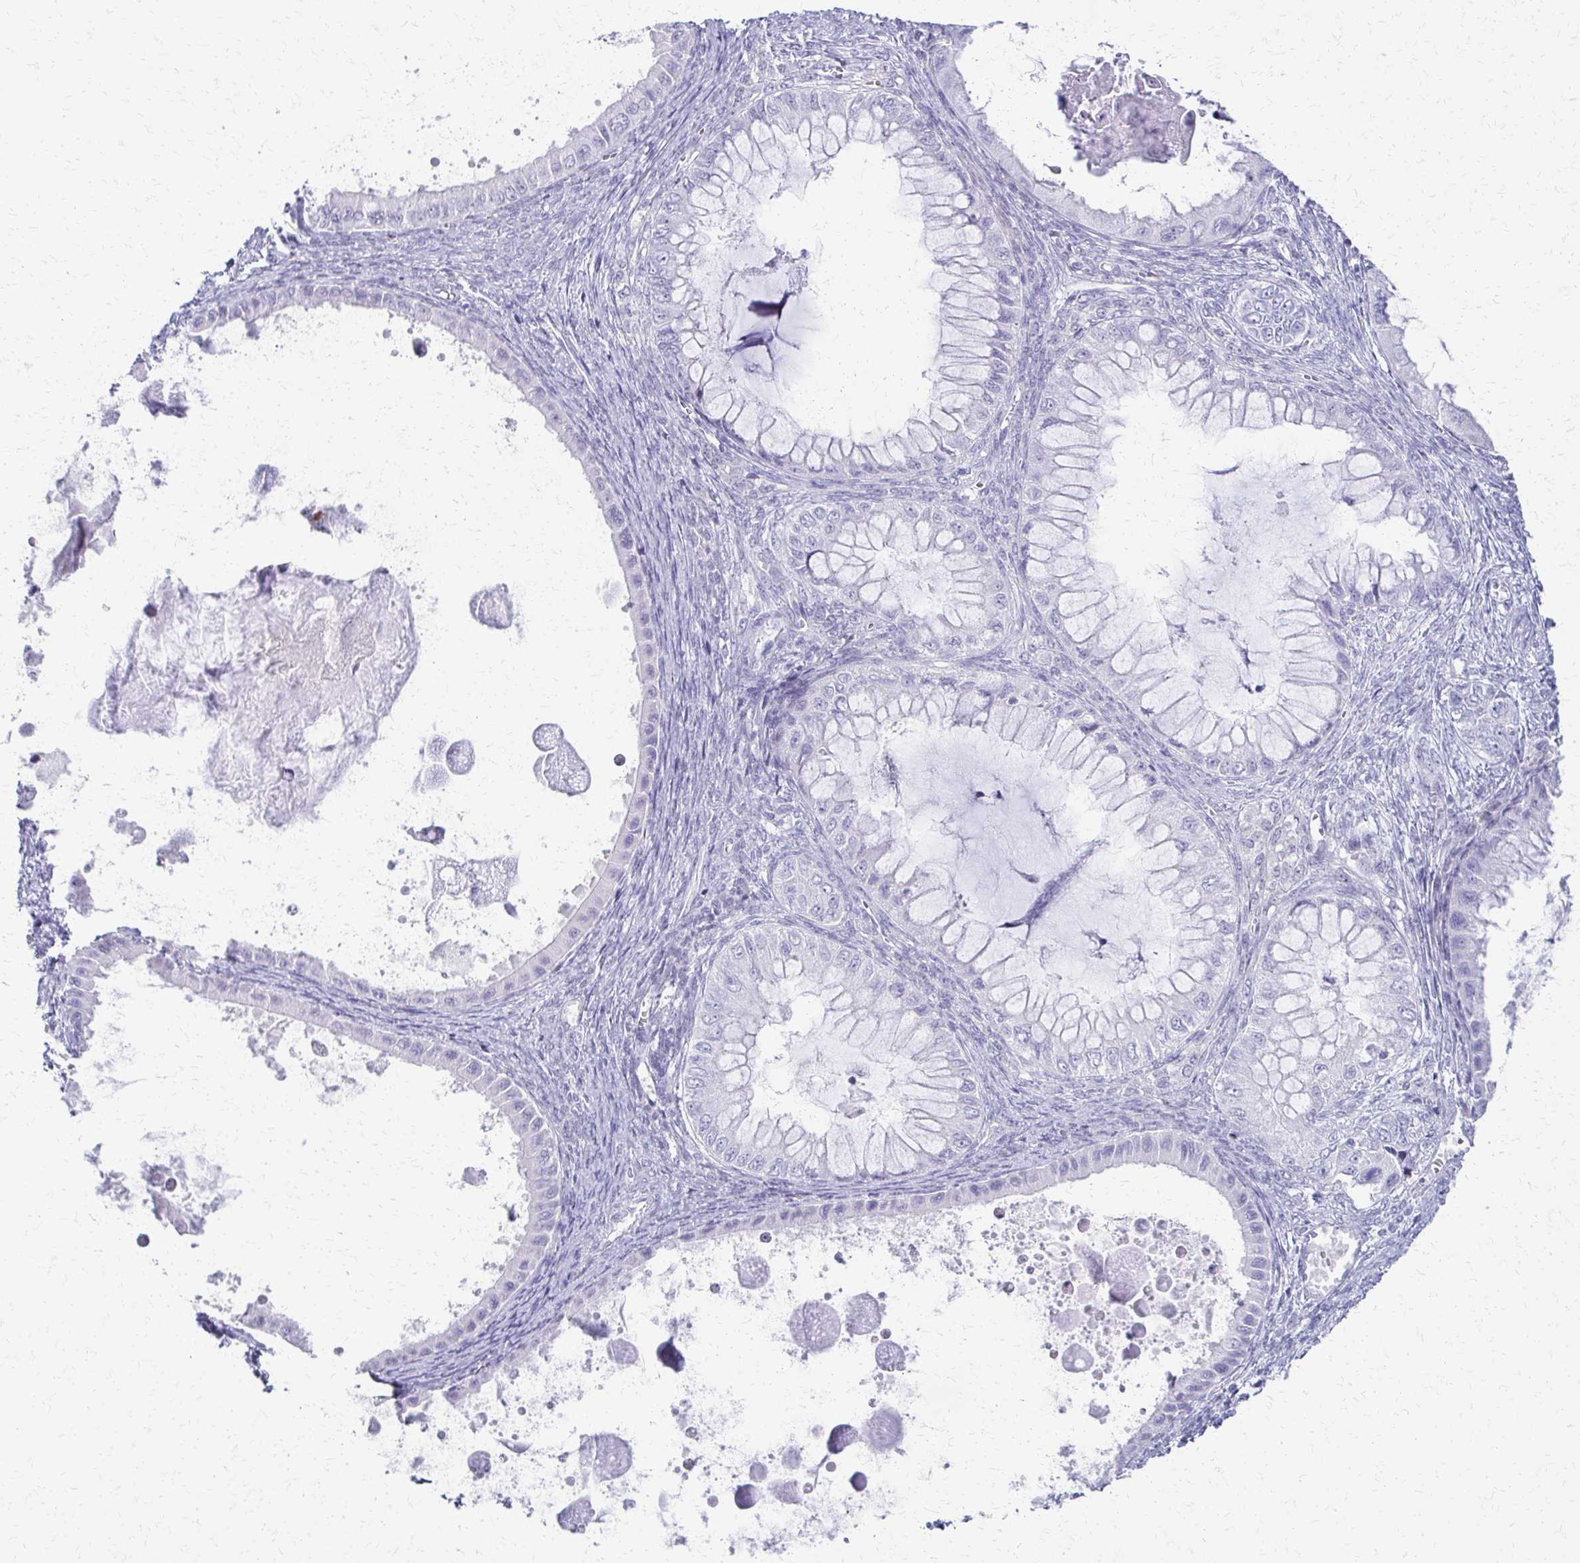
{"staining": {"intensity": "negative", "quantity": "none", "location": "none"}, "tissue": "ovarian cancer", "cell_type": "Tumor cells", "image_type": "cancer", "snomed": [{"axis": "morphology", "description": "Cystadenocarcinoma, mucinous, NOS"}, {"axis": "topography", "description": "Ovary"}], "caption": "DAB immunohistochemical staining of ovarian cancer demonstrates no significant staining in tumor cells.", "gene": "FAM162B", "patient": {"sex": "female", "age": 64}}